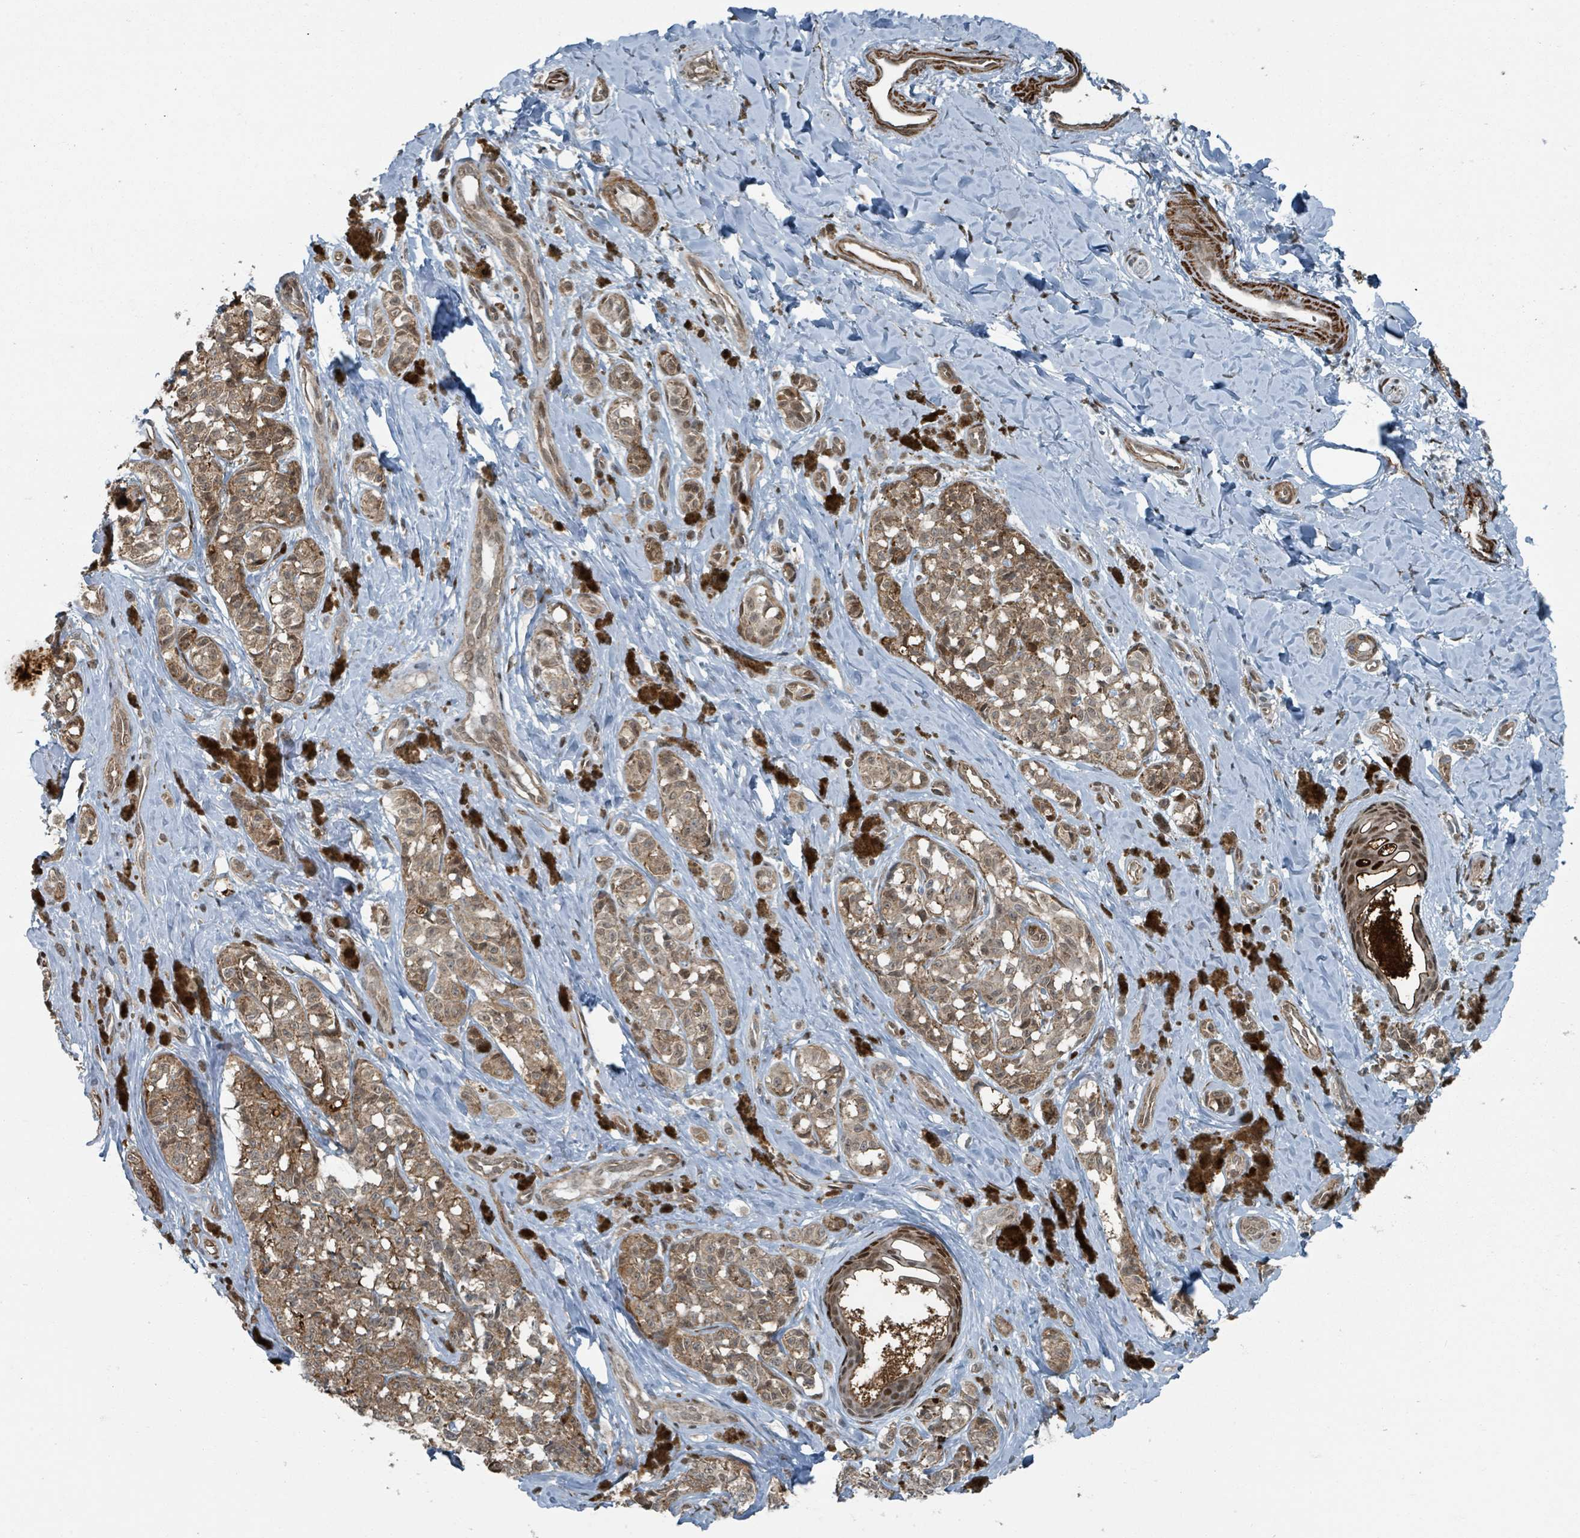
{"staining": {"intensity": "moderate", "quantity": ">75%", "location": "cytoplasmic/membranous,nuclear"}, "tissue": "melanoma", "cell_type": "Tumor cells", "image_type": "cancer", "snomed": [{"axis": "morphology", "description": "Malignant melanoma, NOS"}, {"axis": "topography", "description": "Skin"}], "caption": "Malignant melanoma tissue displays moderate cytoplasmic/membranous and nuclear staining in about >75% of tumor cells, visualized by immunohistochemistry. (DAB (3,3'-diaminobenzidine) IHC, brown staining for protein, blue staining for nuclei).", "gene": "RHPN2", "patient": {"sex": "female", "age": 65}}